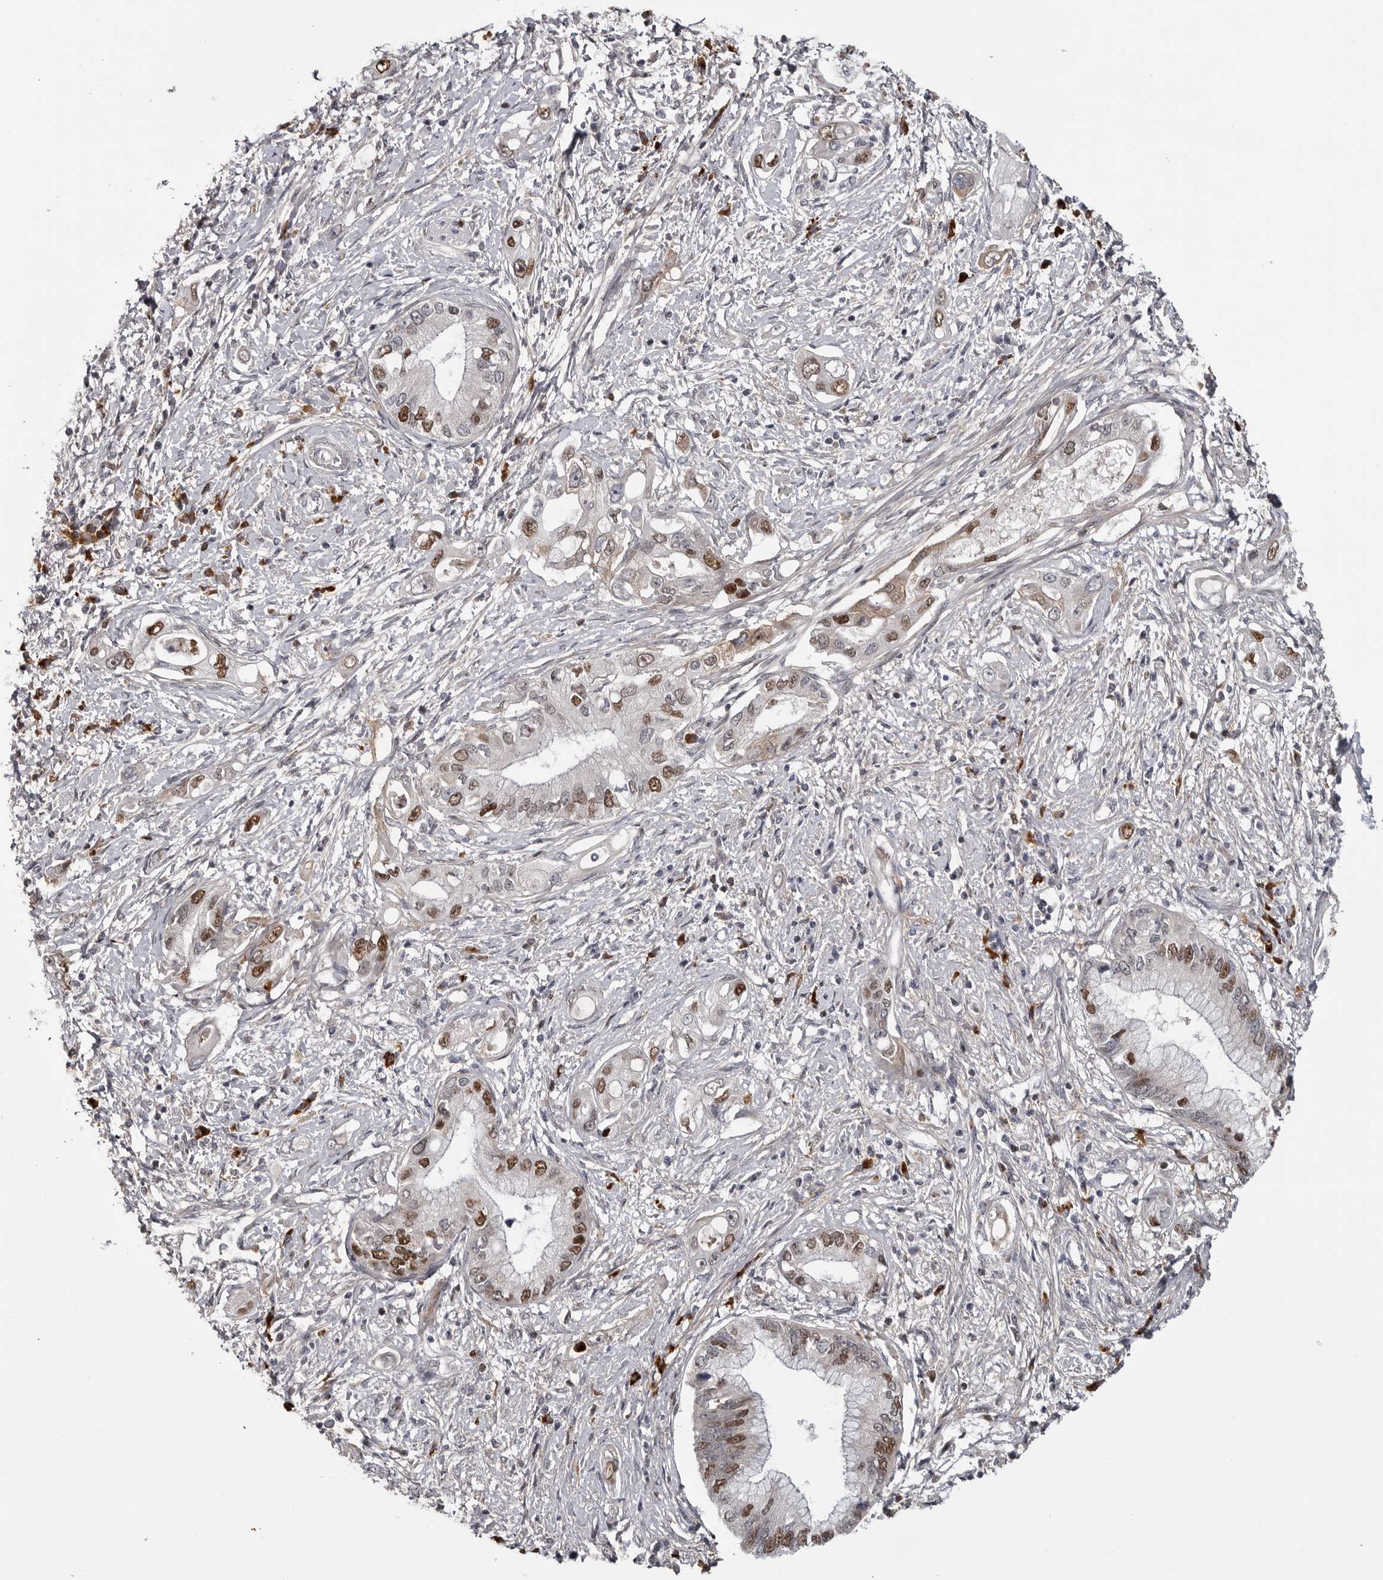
{"staining": {"intensity": "strong", "quantity": "25%-75%", "location": "nuclear"}, "tissue": "pancreatic cancer", "cell_type": "Tumor cells", "image_type": "cancer", "snomed": [{"axis": "morphology", "description": "Inflammation, NOS"}, {"axis": "morphology", "description": "Adenocarcinoma, NOS"}, {"axis": "topography", "description": "Pancreas"}], "caption": "Brown immunohistochemical staining in pancreatic adenocarcinoma demonstrates strong nuclear positivity in about 25%-75% of tumor cells.", "gene": "ZNF277", "patient": {"sex": "female", "age": 56}}